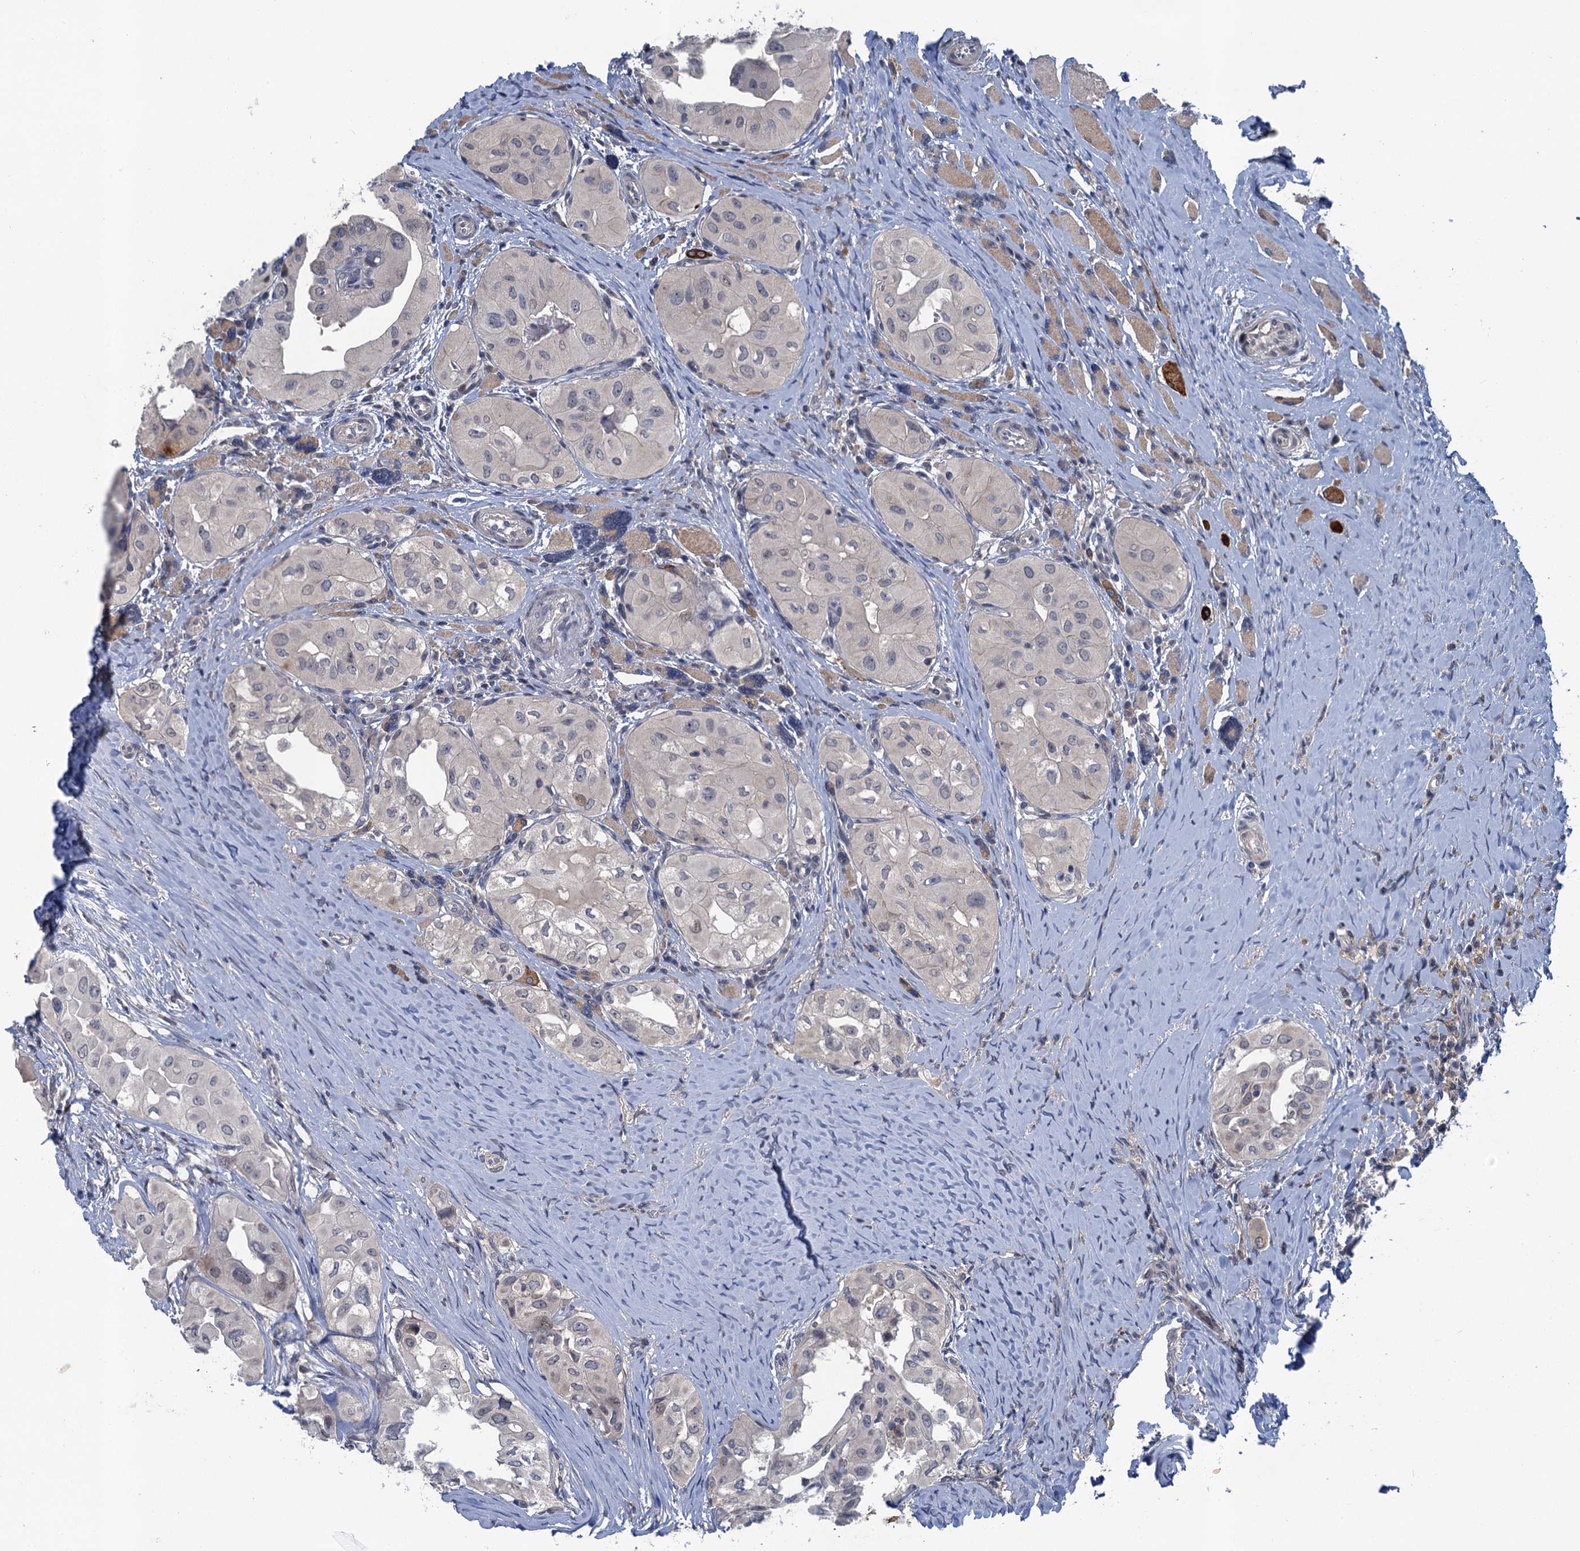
{"staining": {"intensity": "negative", "quantity": "none", "location": "none"}, "tissue": "thyroid cancer", "cell_type": "Tumor cells", "image_type": "cancer", "snomed": [{"axis": "morphology", "description": "Papillary adenocarcinoma, NOS"}, {"axis": "topography", "description": "Thyroid gland"}], "caption": "Tumor cells are negative for brown protein staining in thyroid cancer (papillary adenocarcinoma).", "gene": "MRFAP1", "patient": {"sex": "female", "age": 59}}